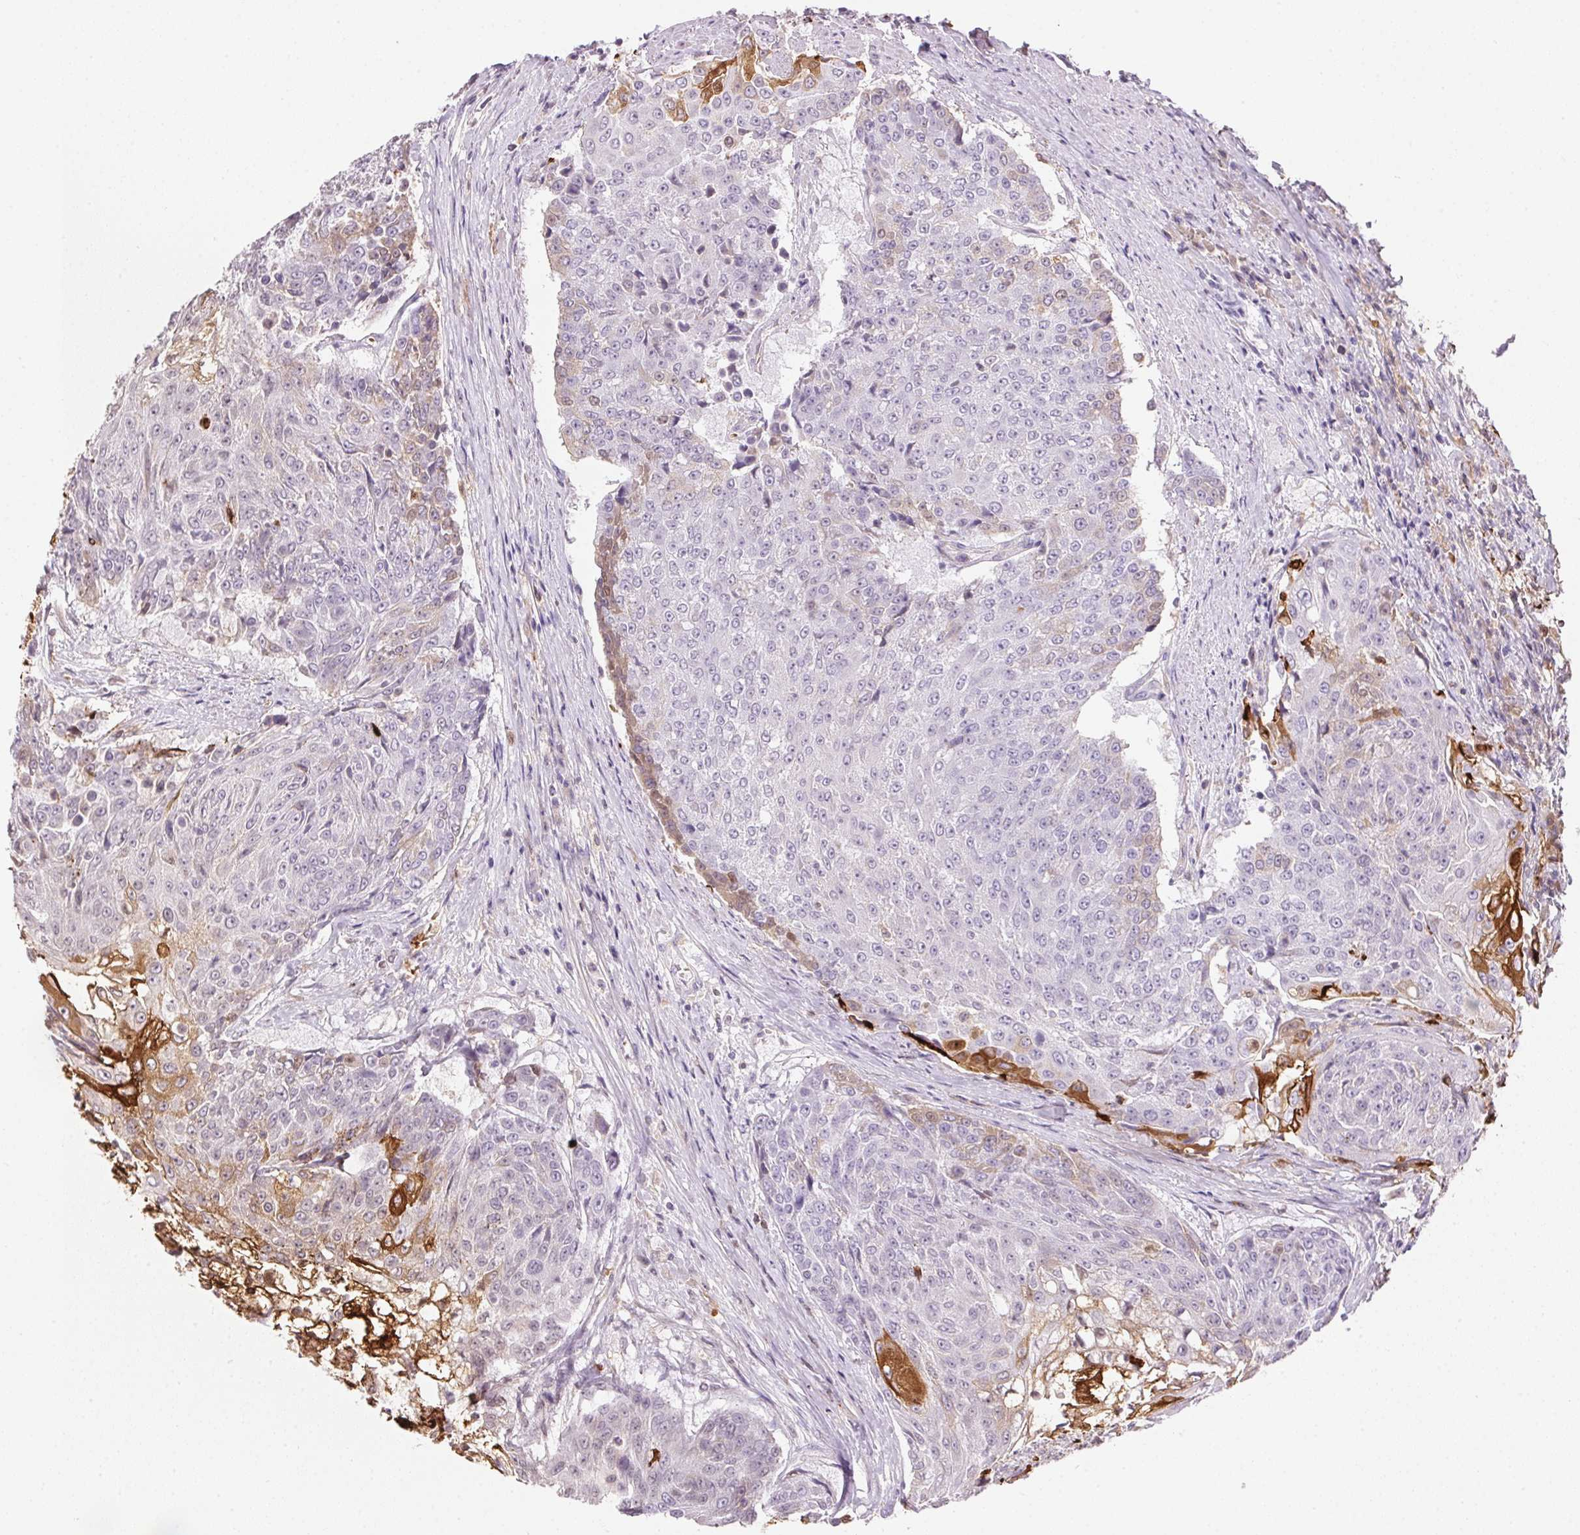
{"staining": {"intensity": "moderate", "quantity": "<25%", "location": "cytoplasmic/membranous"}, "tissue": "urothelial cancer", "cell_type": "Tumor cells", "image_type": "cancer", "snomed": [{"axis": "morphology", "description": "Urothelial carcinoma, High grade"}, {"axis": "topography", "description": "Urinary bladder"}], "caption": "Protein expression analysis of urothelial cancer reveals moderate cytoplasmic/membranous staining in about <25% of tumor cells.", "gene": "ORM1", "patient": {"sex": "female", "age": 63}}